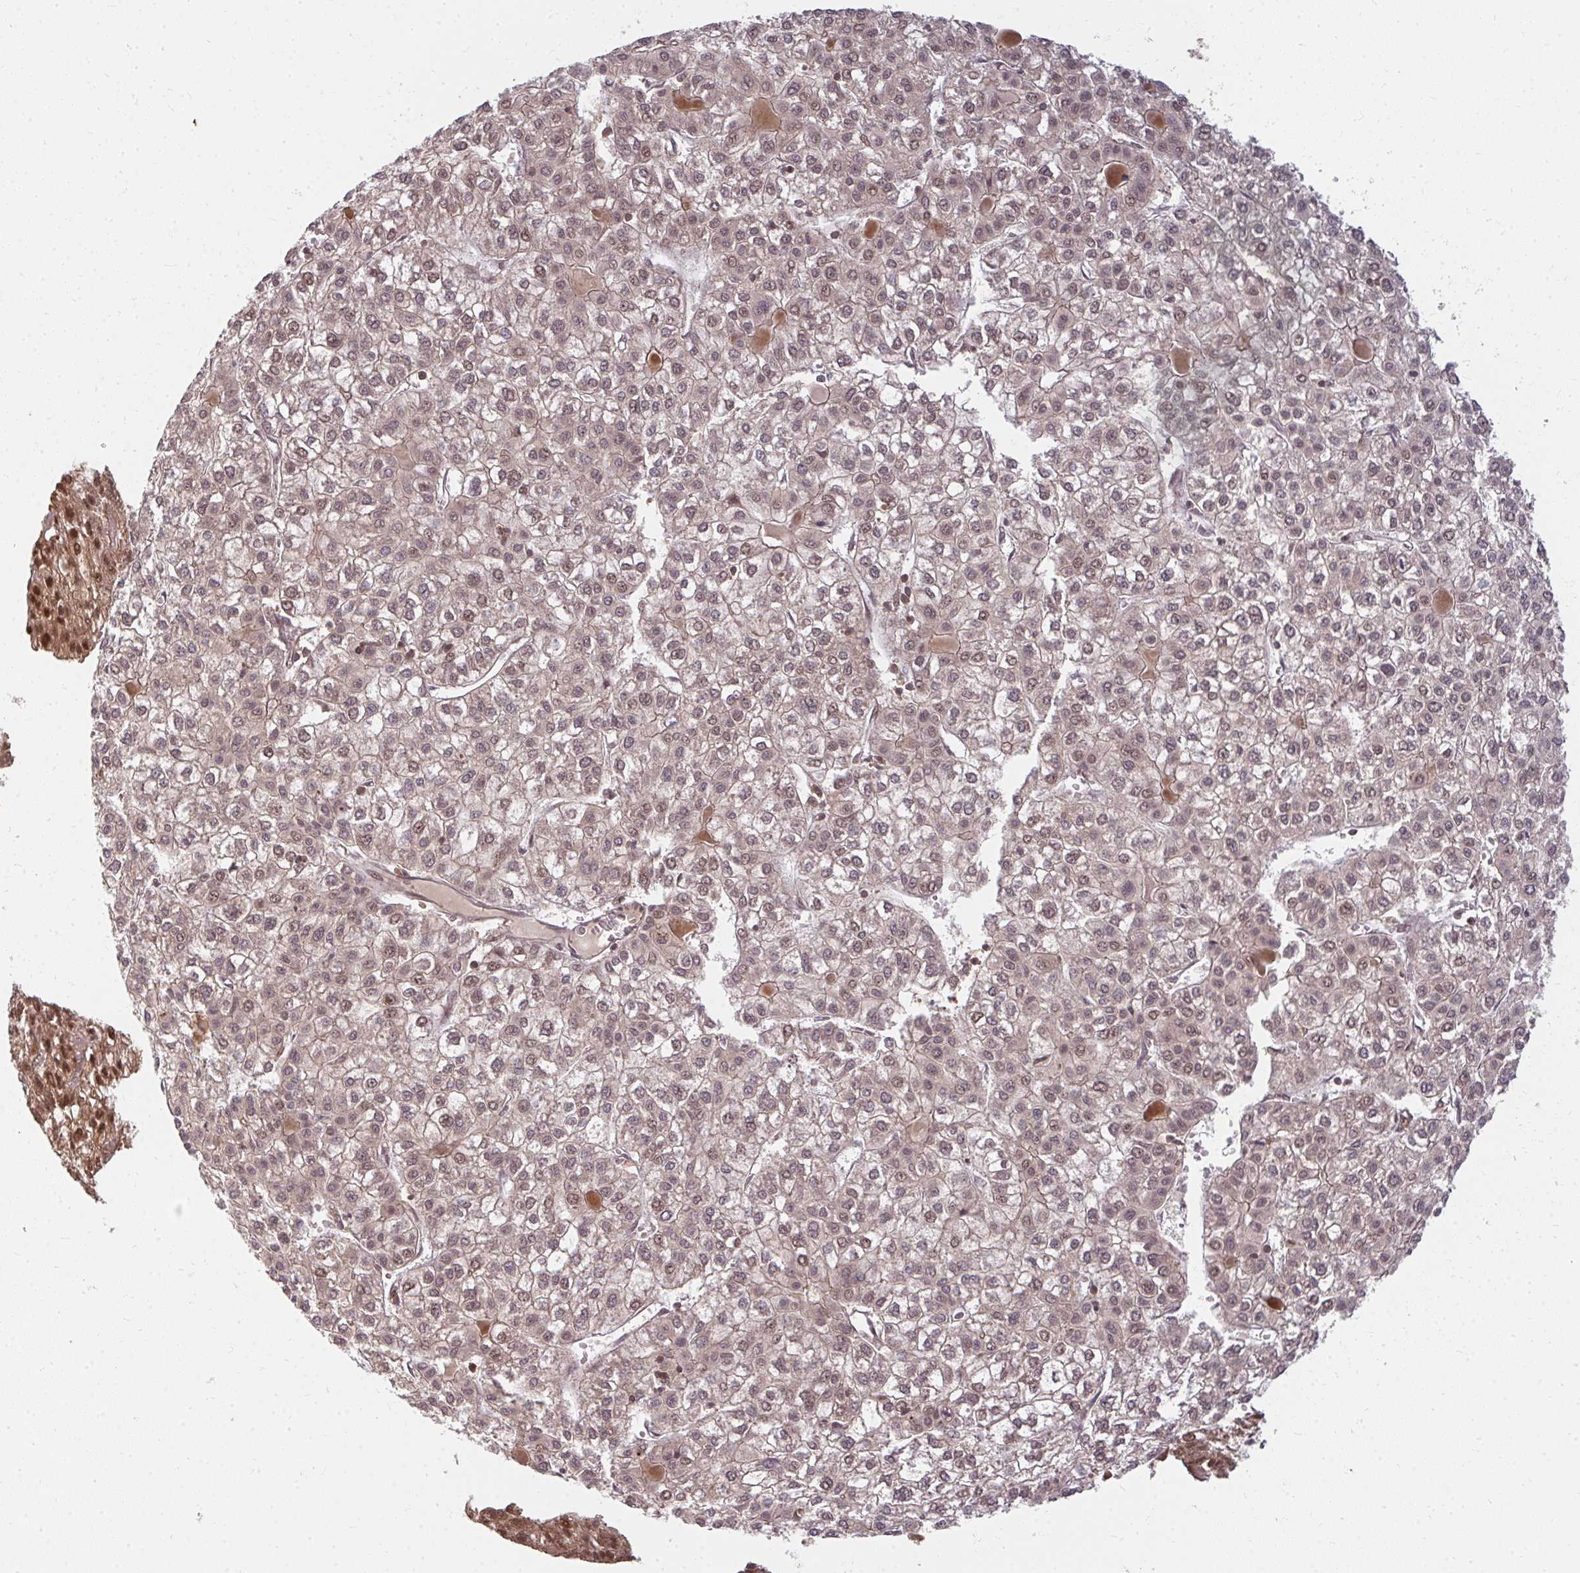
{"staining": {"intensity": "weak", "quantity": ">75%", "location": "nuclear"}, "tissue": "liver cancer", "cell_type": "Tumor cells", "image_type": "cancer", "snomed": [{"axis": "morphology", "description": "Carcinoma, Hepatocellular, NOS"}, {"axis": "topography", "description": "Liver"}], "caption": "High-magnification brightfield microscopy of liver cancer (hepatocellular carcinoma) stained with DAB (brown) and counterstained with hematoxylin (blue). tumor cells exhibit weak nuclear positivity is seen in about>75% of cells.", "gene": "GTF3C6", "patient": {"sex": "female", "age": 43}}